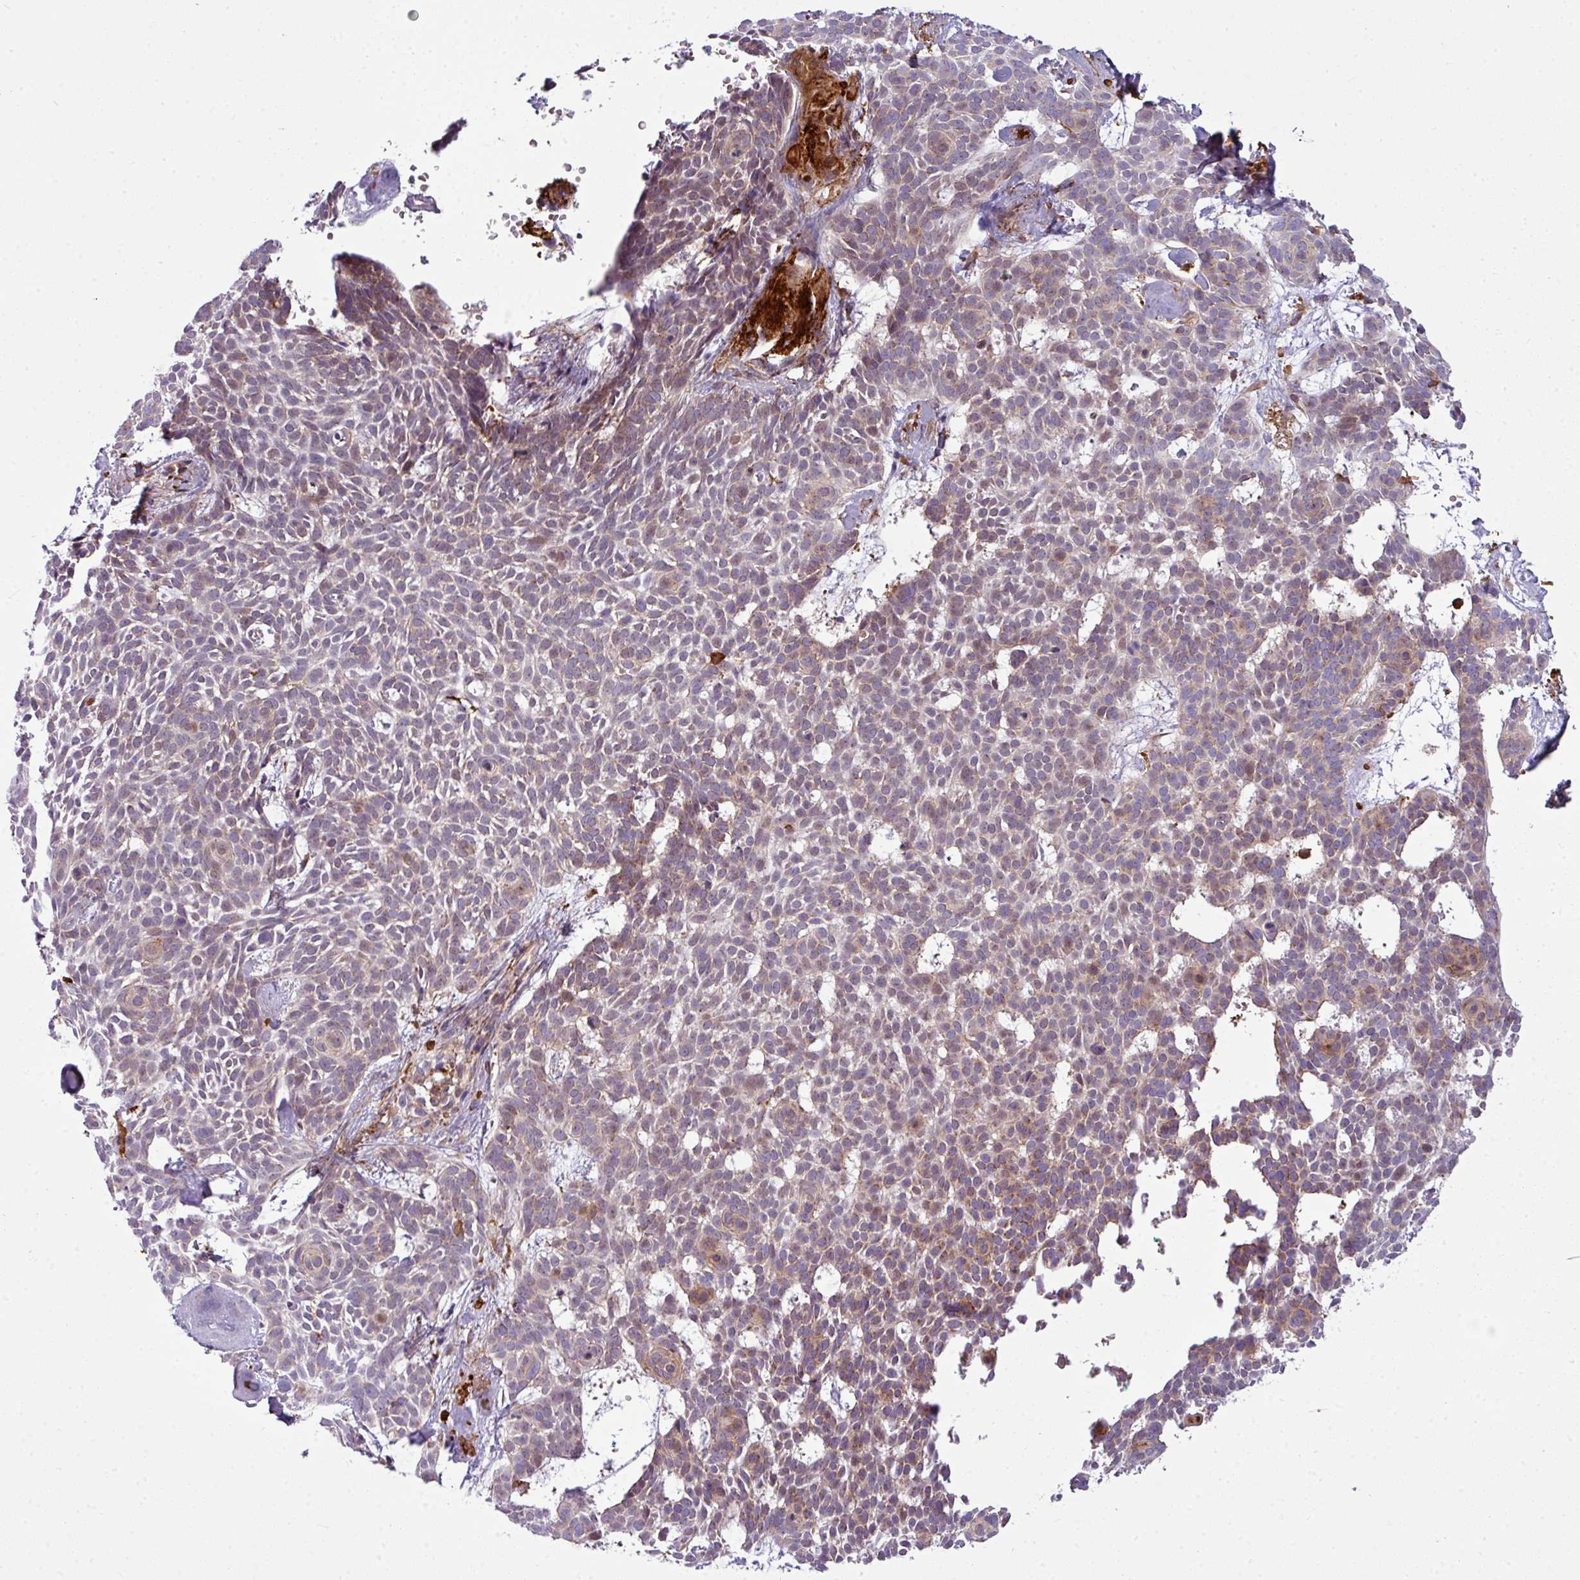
{"staining": {"intensity": "weak", "quantity": "25%-75%", "location": "cytoplasmic/membranous"}, "tissue": "skin cancer", "cell_type": "Tumor cells", "image_type": "cancer", "snomed": [{"axis": "morphology", "description": "Basal cell carcinoma"}, {"axis": "topography", "description": "Skin"}], "caption": "A micrograph of human skin basal cell carcinoma stained for a protein demonstrates weak cytoplasmic/membranous brown staining in tumor cells.", "gene": "COL8A1", "patient": {"sex": "male", "age": 61}}